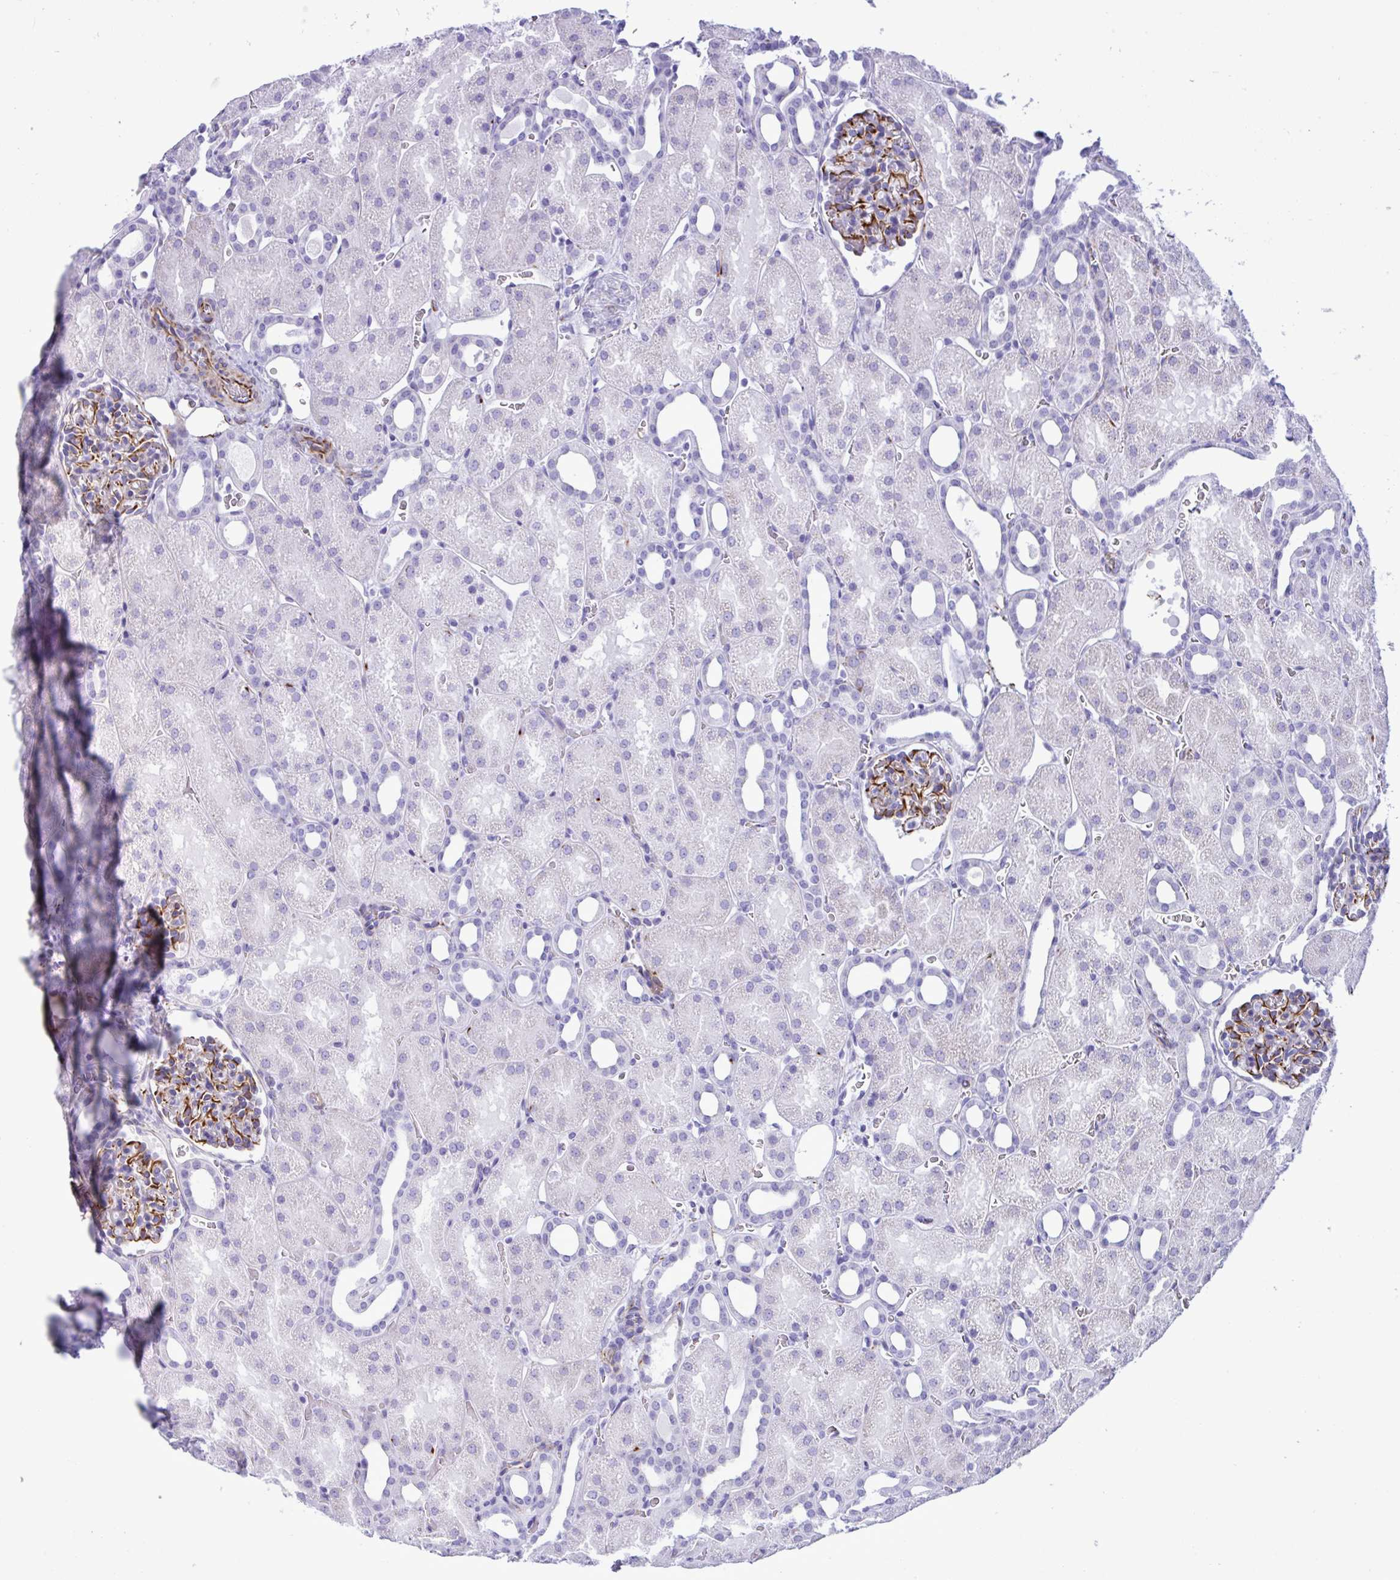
{"staining": {"intensity": "strong", "quantity": "25%-75%", "location": "cytoplasmic/membranous"}, "tissue": "kidney", "cell_type": "Cells in glomeruli", "image_type": "normal", "snomed": [{"axis": "morphology", "description": "Normal tissue, NOS"}, {"axis": "topography", "description": "Kidney"}], "caption": "A high amount of strong cytoplasmic/membranous expression is identified in about 25%-75% of cells in glomeruli in unremarkable kidney. The protein is shown in brown color, while the nuclei are stained blue.", "gene": "SMAD5", "patient": {"sex": "male", "age": 2}}